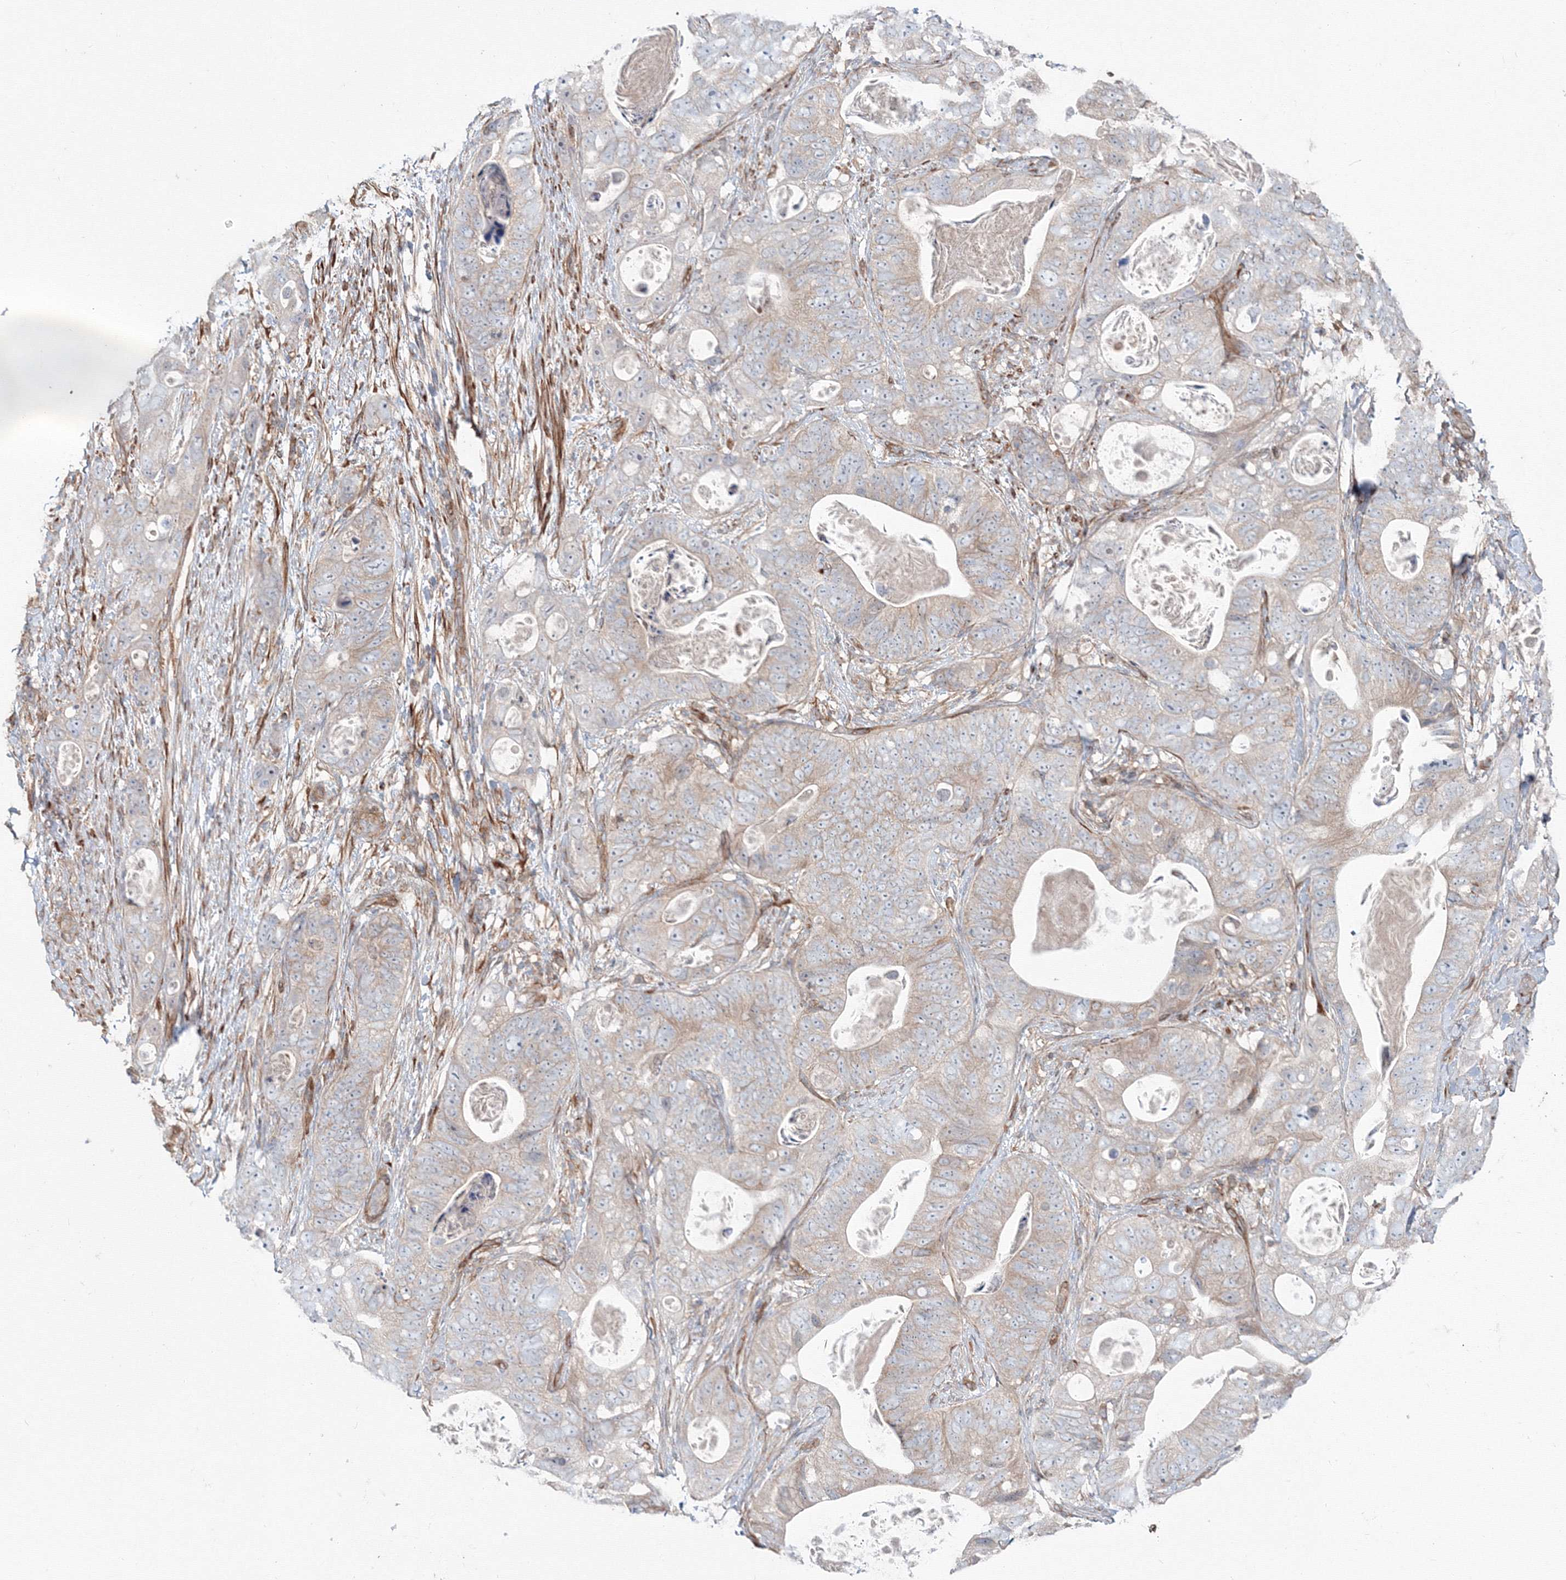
{"staining": {"intensity": "negative", "quantity": "none", "location": "none"}, "tissue": "stomach cancer", "cell_type": "Tumor cells", "image_type": "cancer", "snomed": [{"axis": "morphology", "description": "Adenocarcinoma, NOS"}, {"axis": "topography", "description": "Stomach"}], "caption": "Immunohistochemistry of stomach cancer (adenocarcinoma) displays no positivity in tumor cells.", "gene": "SH3PXD2A", "patient": {"sex": "female", "age": 89}}